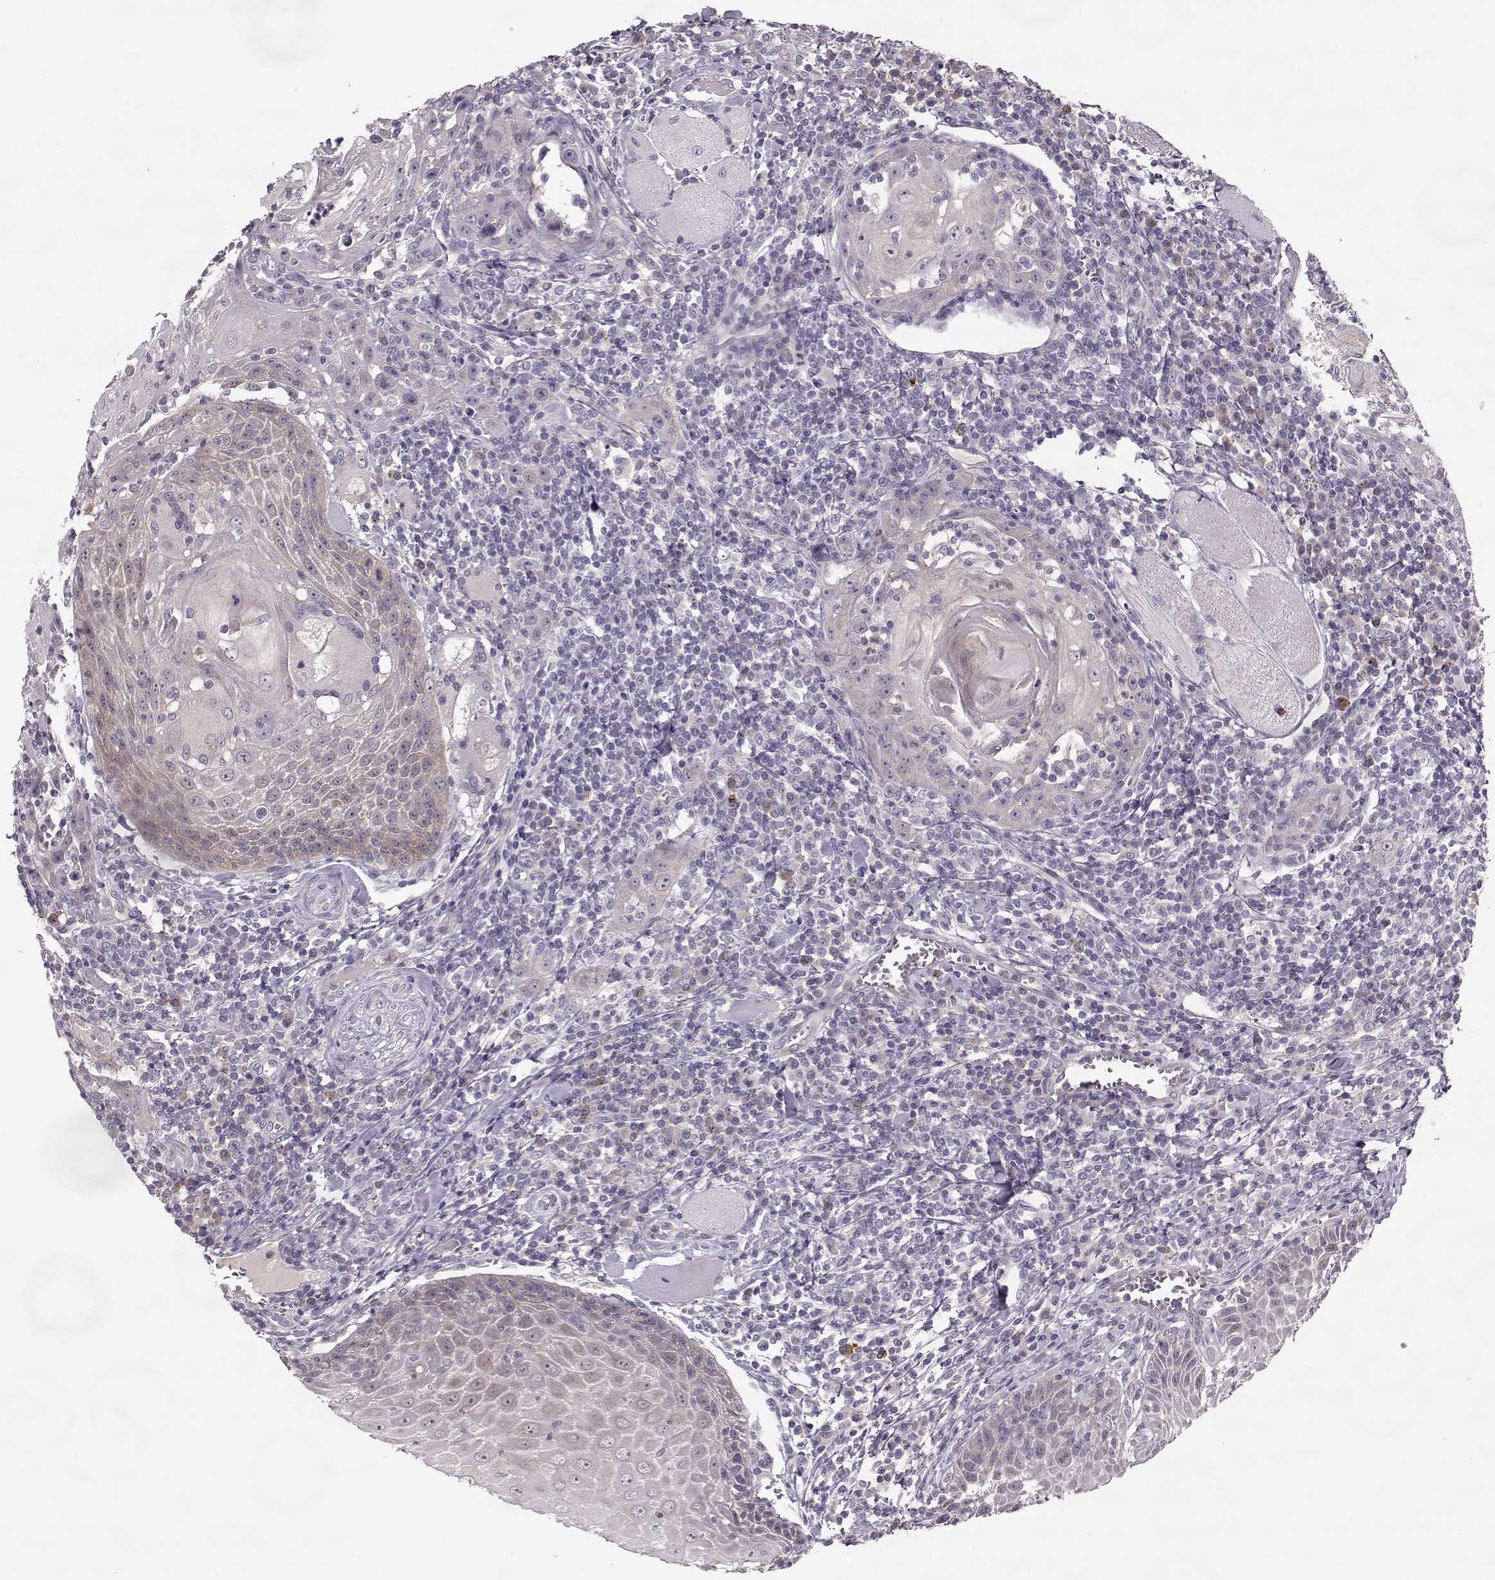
{"staining": {"intensity": "weak", "quantity": "25%-75%", "location": "cytoplasmic/membranous"}, "tissue": "head and neck cancer", "cell_type": "Tumor cells", "image_type": "cancer", "snomed": [{"axis": "morphology", "description": "Normal tissue, NOS"}, {"axis": "morphology", "description": "Squamous cell carcinoma, NOS"}, {"axis": "topography", "description": "Oral tissue"}, {"axis": "topography", "description": "Head-Neck"}], "caption": "The image displays staining of head and neck squamous cell carcinoma, revealing weak cytoplasmic/membranous protein staining (brown color) within tumor cells. Nuclei are stained in blue.", "gene": "ACOT11", "patient": {"sex": "male", "age": 52}}